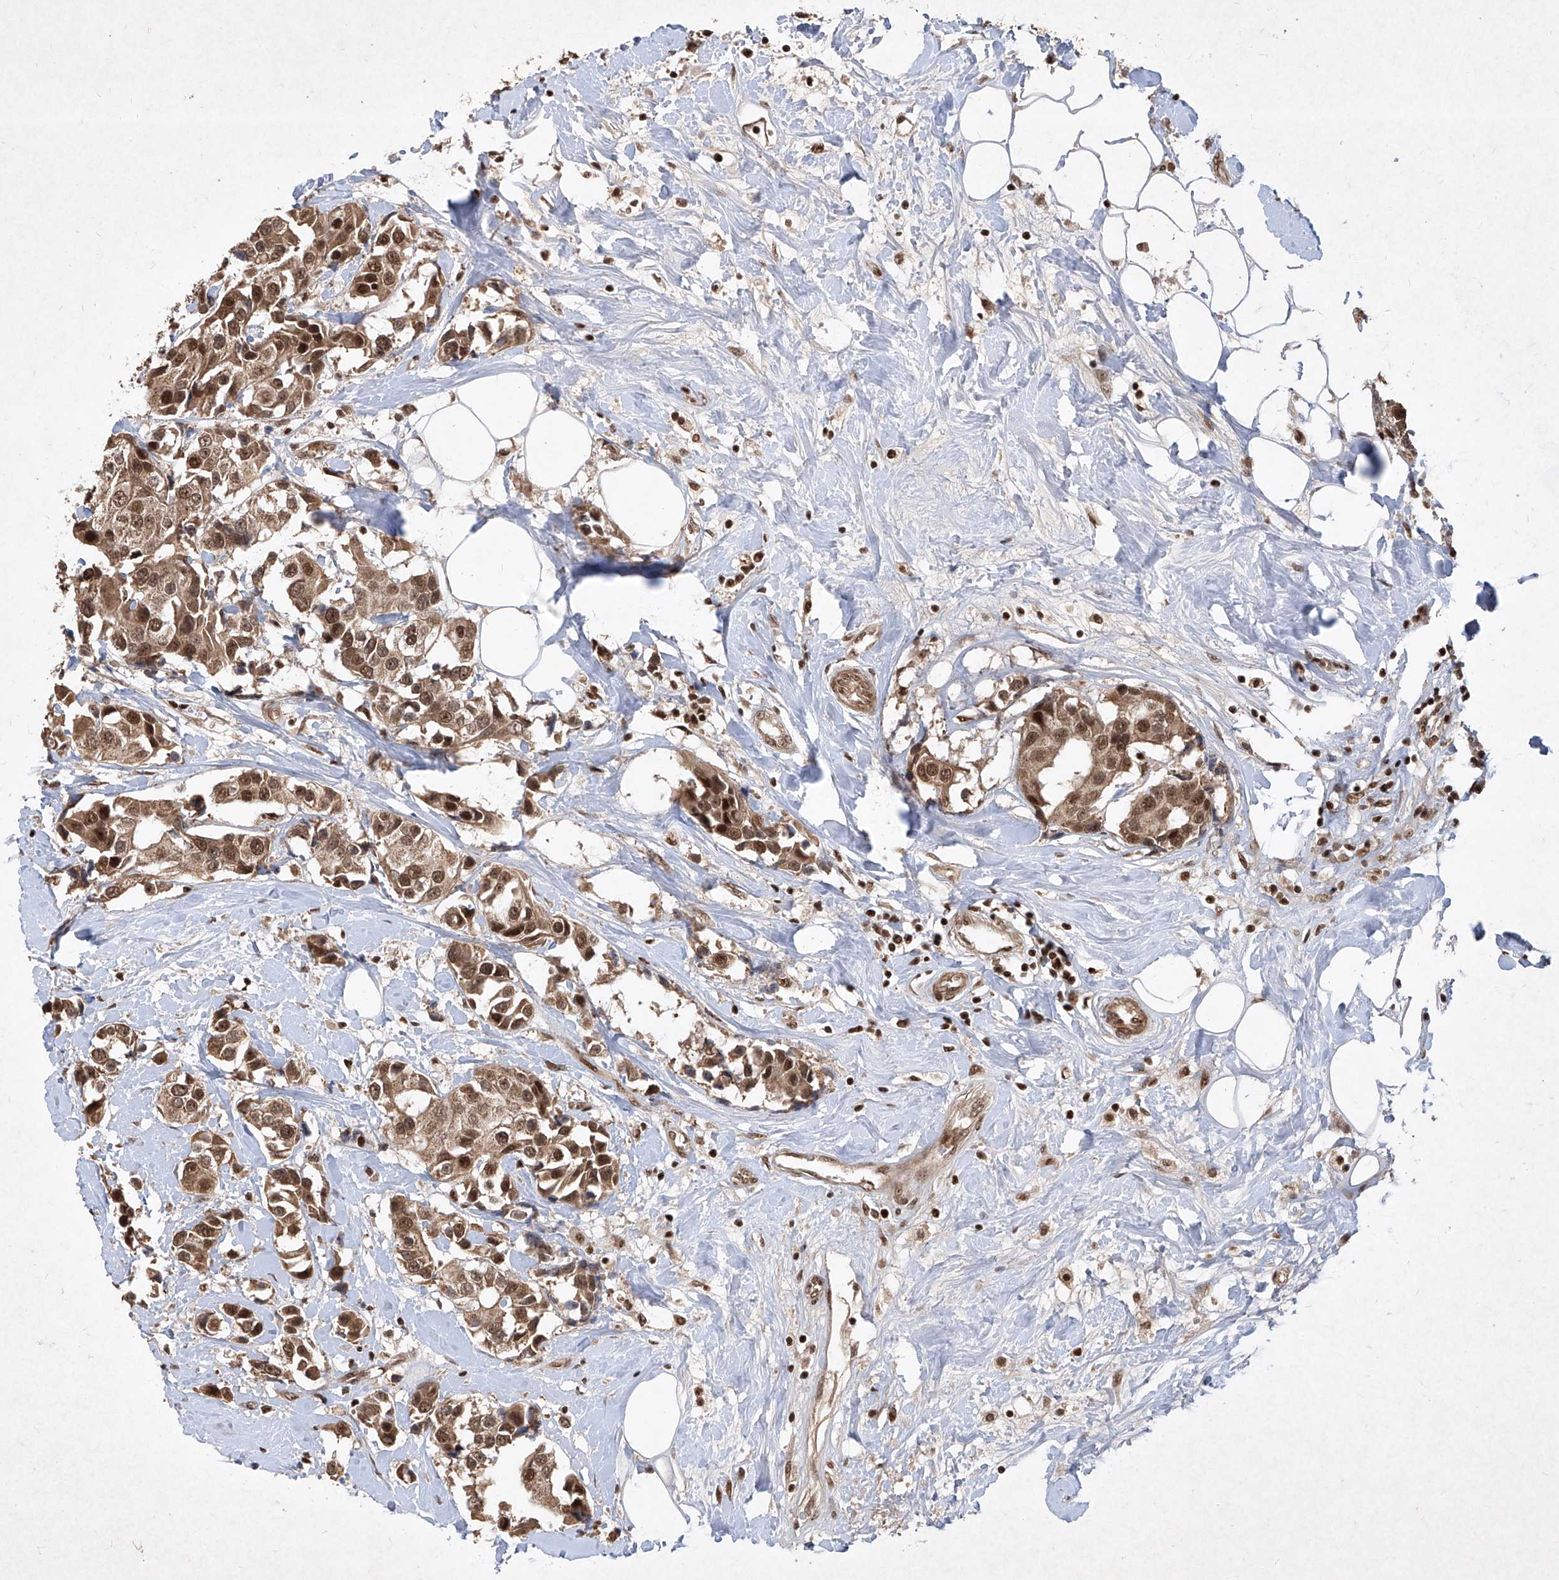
{"staining": {"intensity": "strong", "quantity": ">75%", "location": "cytoplasmic/membranous,nuclear"}, "tissue": "breast cancer", "cell_type": "Tumor cells", "image_type": "cancer", "snomed": [{"axis": "morphology", "description": "Normal tissue, NOS"}, {"axis": "morphology", "description": "Duct carcinoma"}, {"axis": "topography", "description": "Breast"}], "caption": "Immunohistochemical staining of human breast intraductal carcinoma demonstrates high levels of strong cytoplasmic/membranous and nuclear staining in approximately >75% of tumor cells.", "gene": "IRF2", "patient": {"sex": "female", "age": 39}}